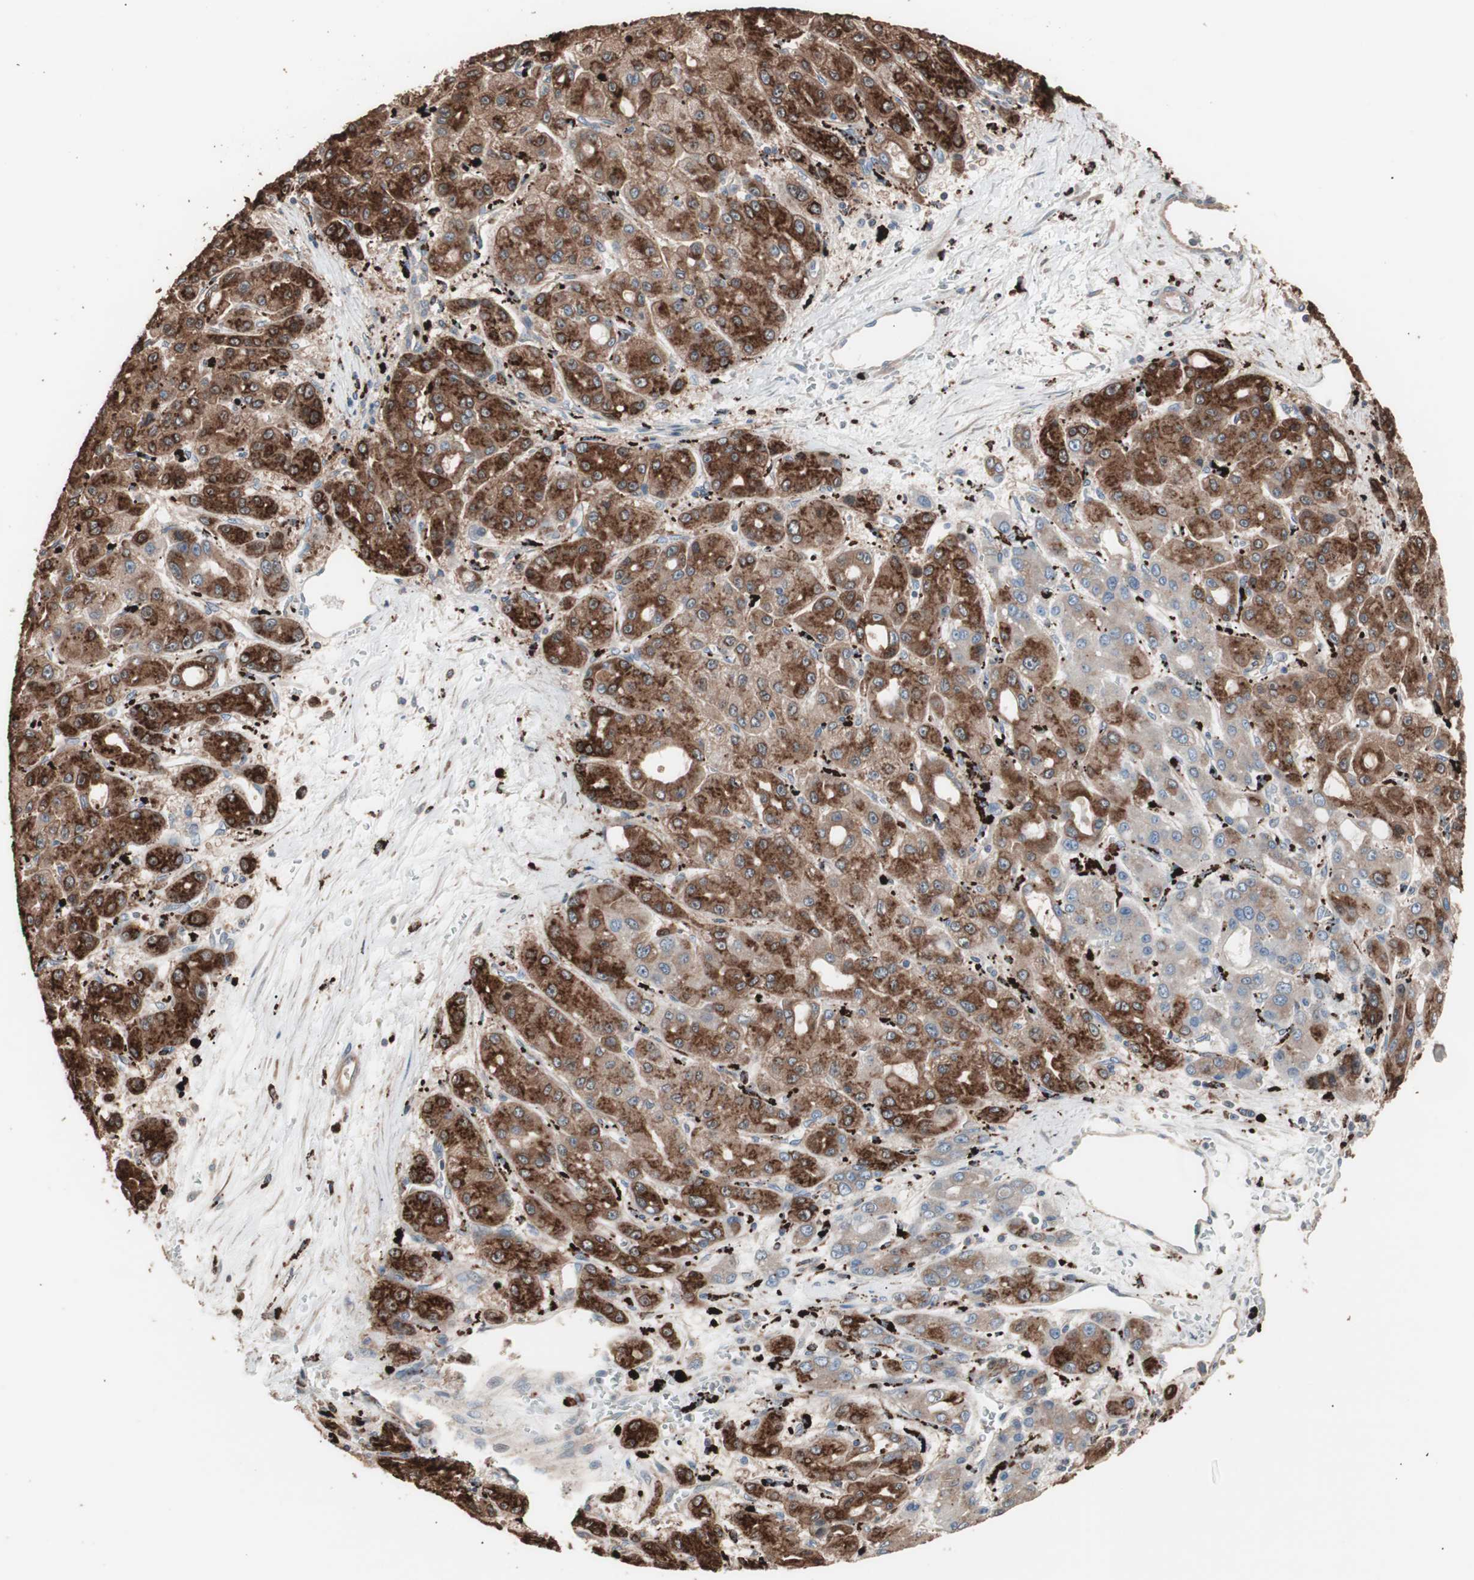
{"staining": {"intensity": "strong", "quantity": ">75%", "location": "cytoplasmic/membranous"}, "tissue": "liver cancer", "cell_type": "Tumor cells", "image_type": "cancer", "snomed": [{"axis": "morphology", "description": "Carcinoma, Hepatocellular, NOS"}, {"axis": "topography", "description": "Liver"}], "caption": "IHC of hepatocellular carcinoma (liver) shows high levels of strong cytoplasmic/membranous positivity in approximately >75% of tumor cells.", "gene": "CCT3", "patient": {"sex": "male", "age": 55}}